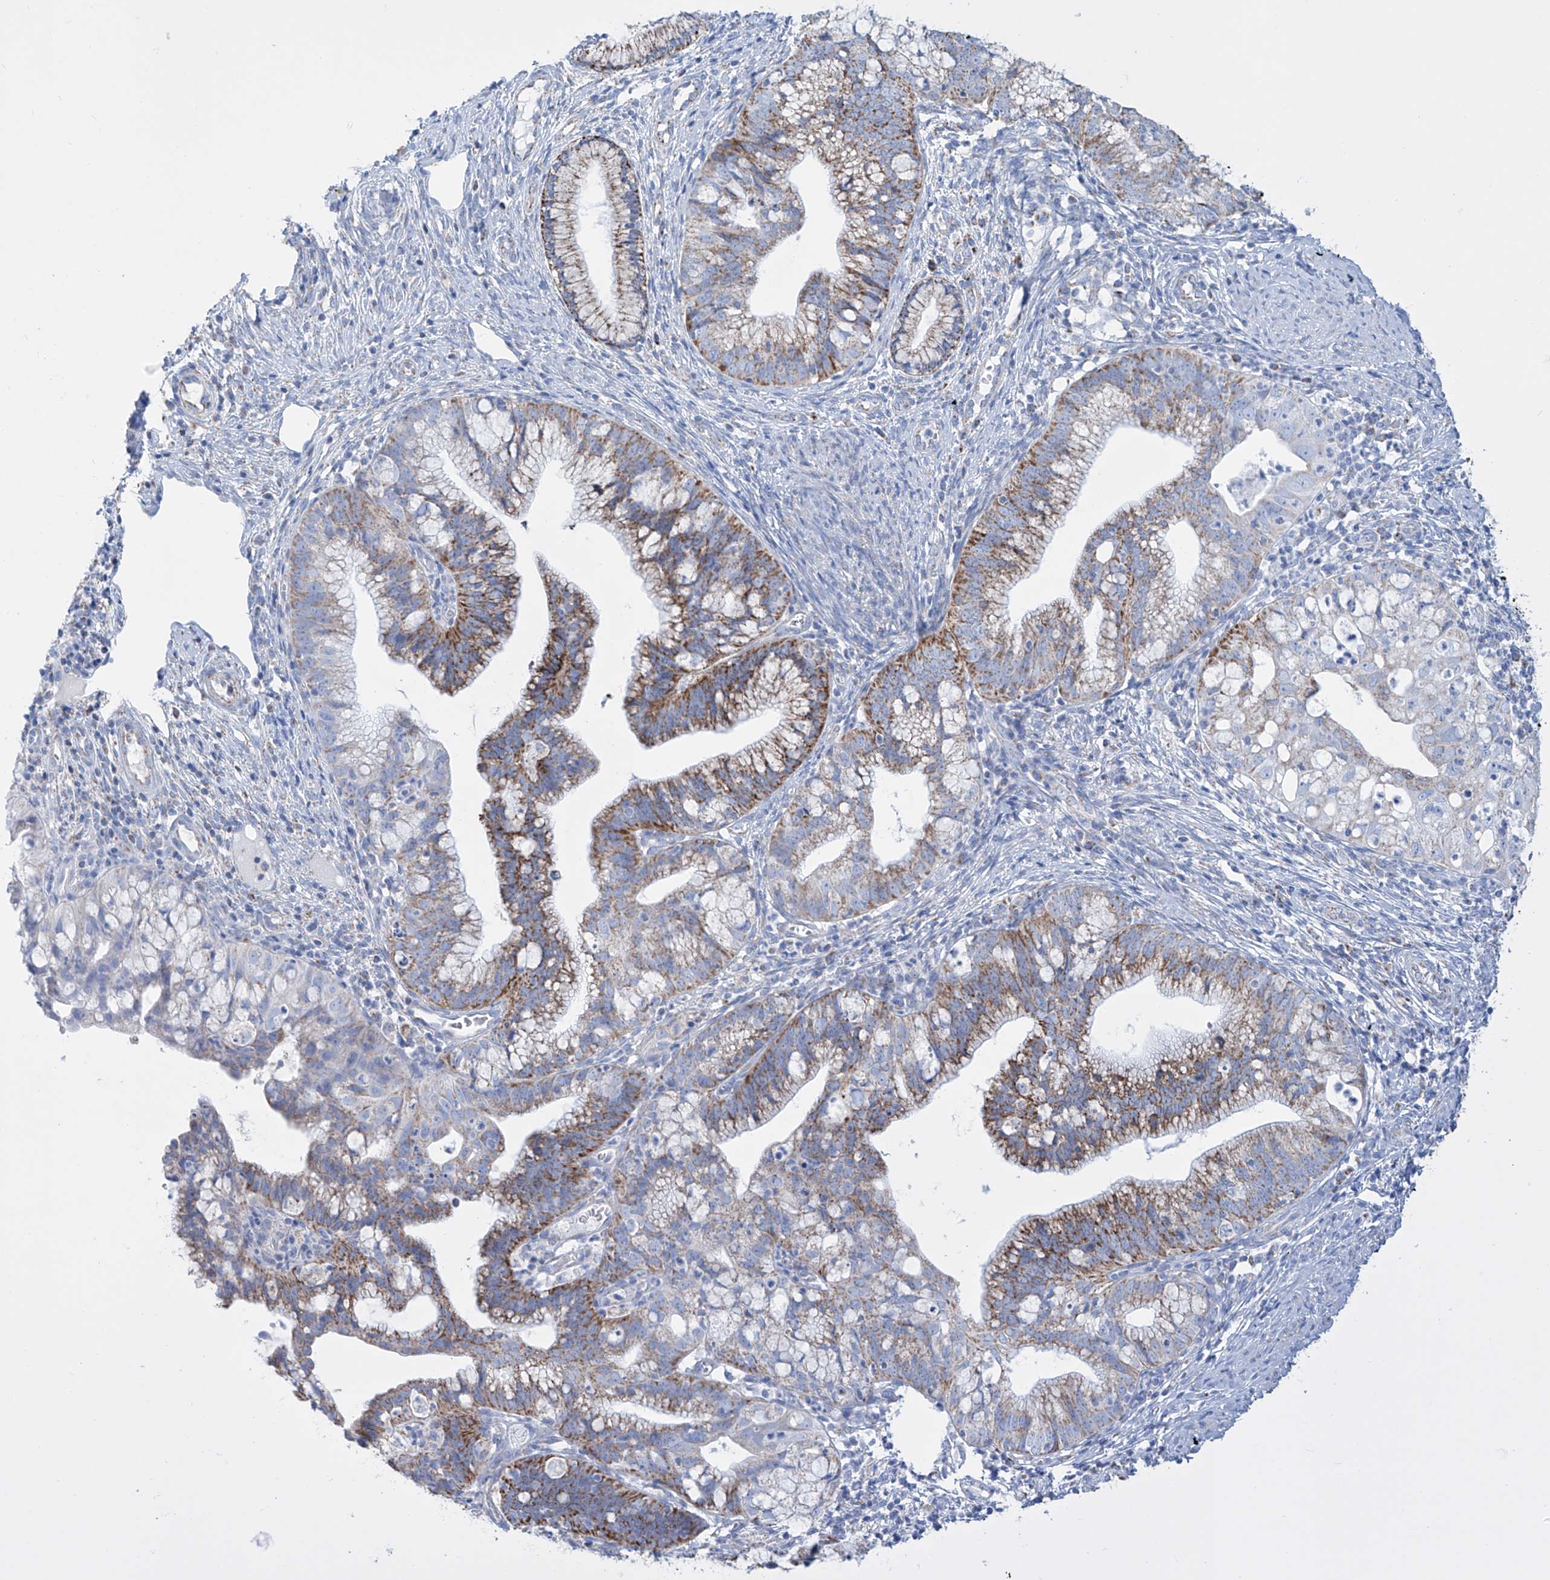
{"staining": {"intensity": "moderate", "quantity": ">75%", "location": "cytoplasmic/membranous"}, "tissue": "cervical cancer", "cell_type": "Tumor cells", "image_type": "cancer", "snomed": [{"axis": "morphology", "description": "Adenocarcinoma, NOS"}, {"axis": "topography", "description": "Cervix"}], "caption": "The image reveals staining of adenocarcinoma (cervical), revealing moderate cytoplasmic/membranous protein staining (brown color) within tumor cells. The protein of interest is shown in brown color, while the nuclei are stained blue.", "gene": "ALDH6A1", "patient": {"sex": "female", "age": 36}}